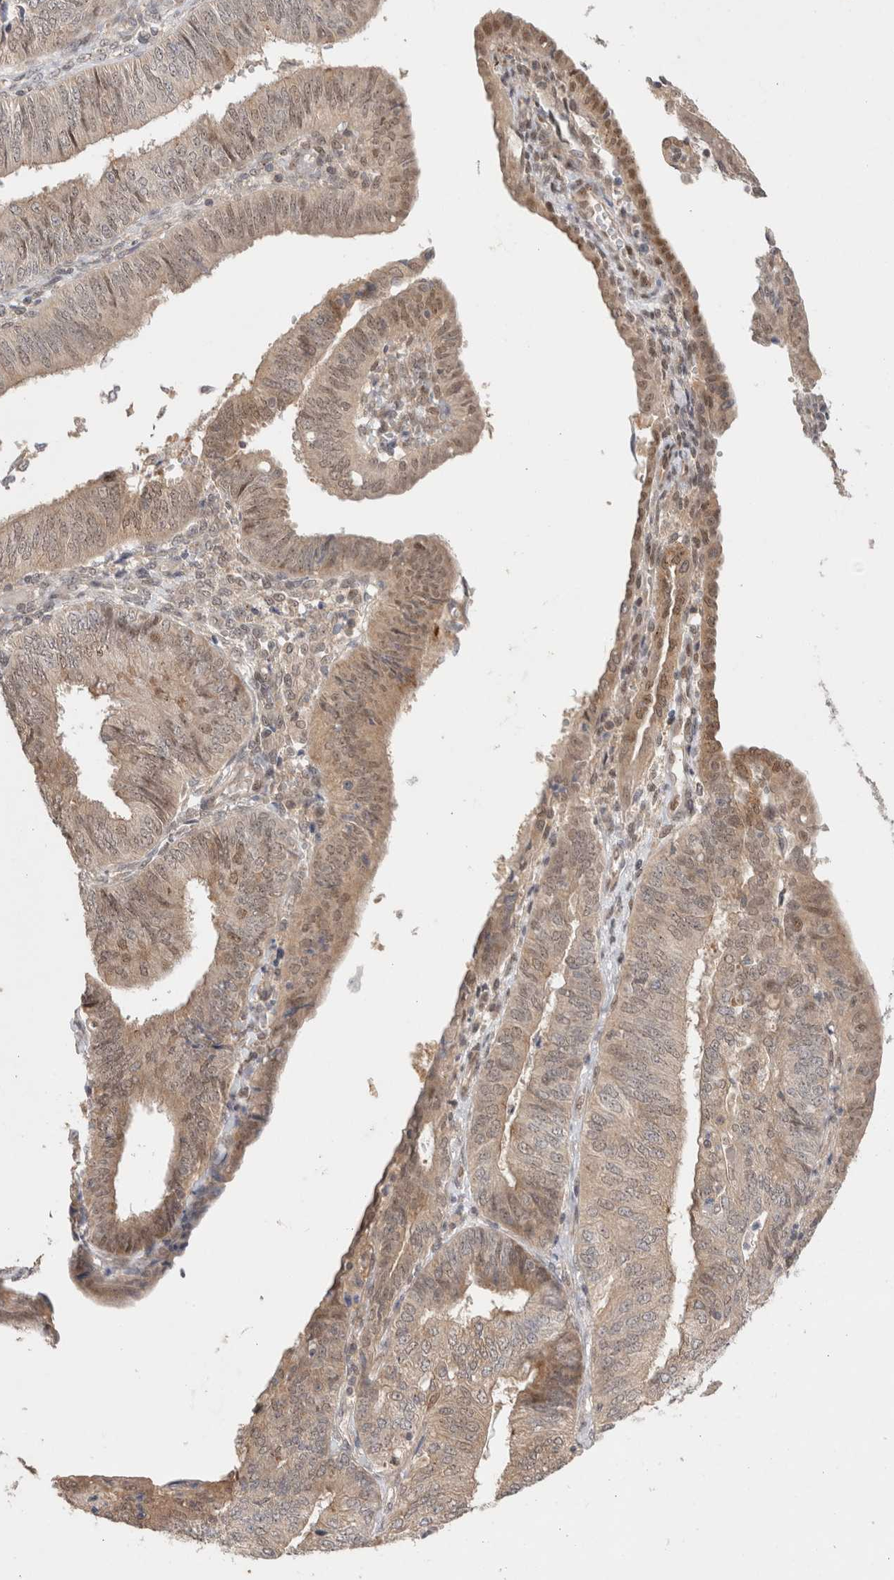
{"staining": {"intensity": "weak", "quantity": ">75%", "location": "cytoplasmic/membranous,nuclear"}, "tissue": "endometrial cancer", "cell_type": "Tumor cells", "image_type": "cancer", "snomed": [{"axis": "morphology", "description": "Adenocarcinoma, NOS"}, {"axis": "topography", "description": "Endometrium"}], "caption": "Protein positivity by immunohistochemistry (IHC) shows weak cytoplasmic/membranous and nuclear expression in approximately >75% of tumor cells in endometrial cancer (adenocarcinoma).", "gene": "SLC29A1", "patient": {"sex": "female", "age": 58}}